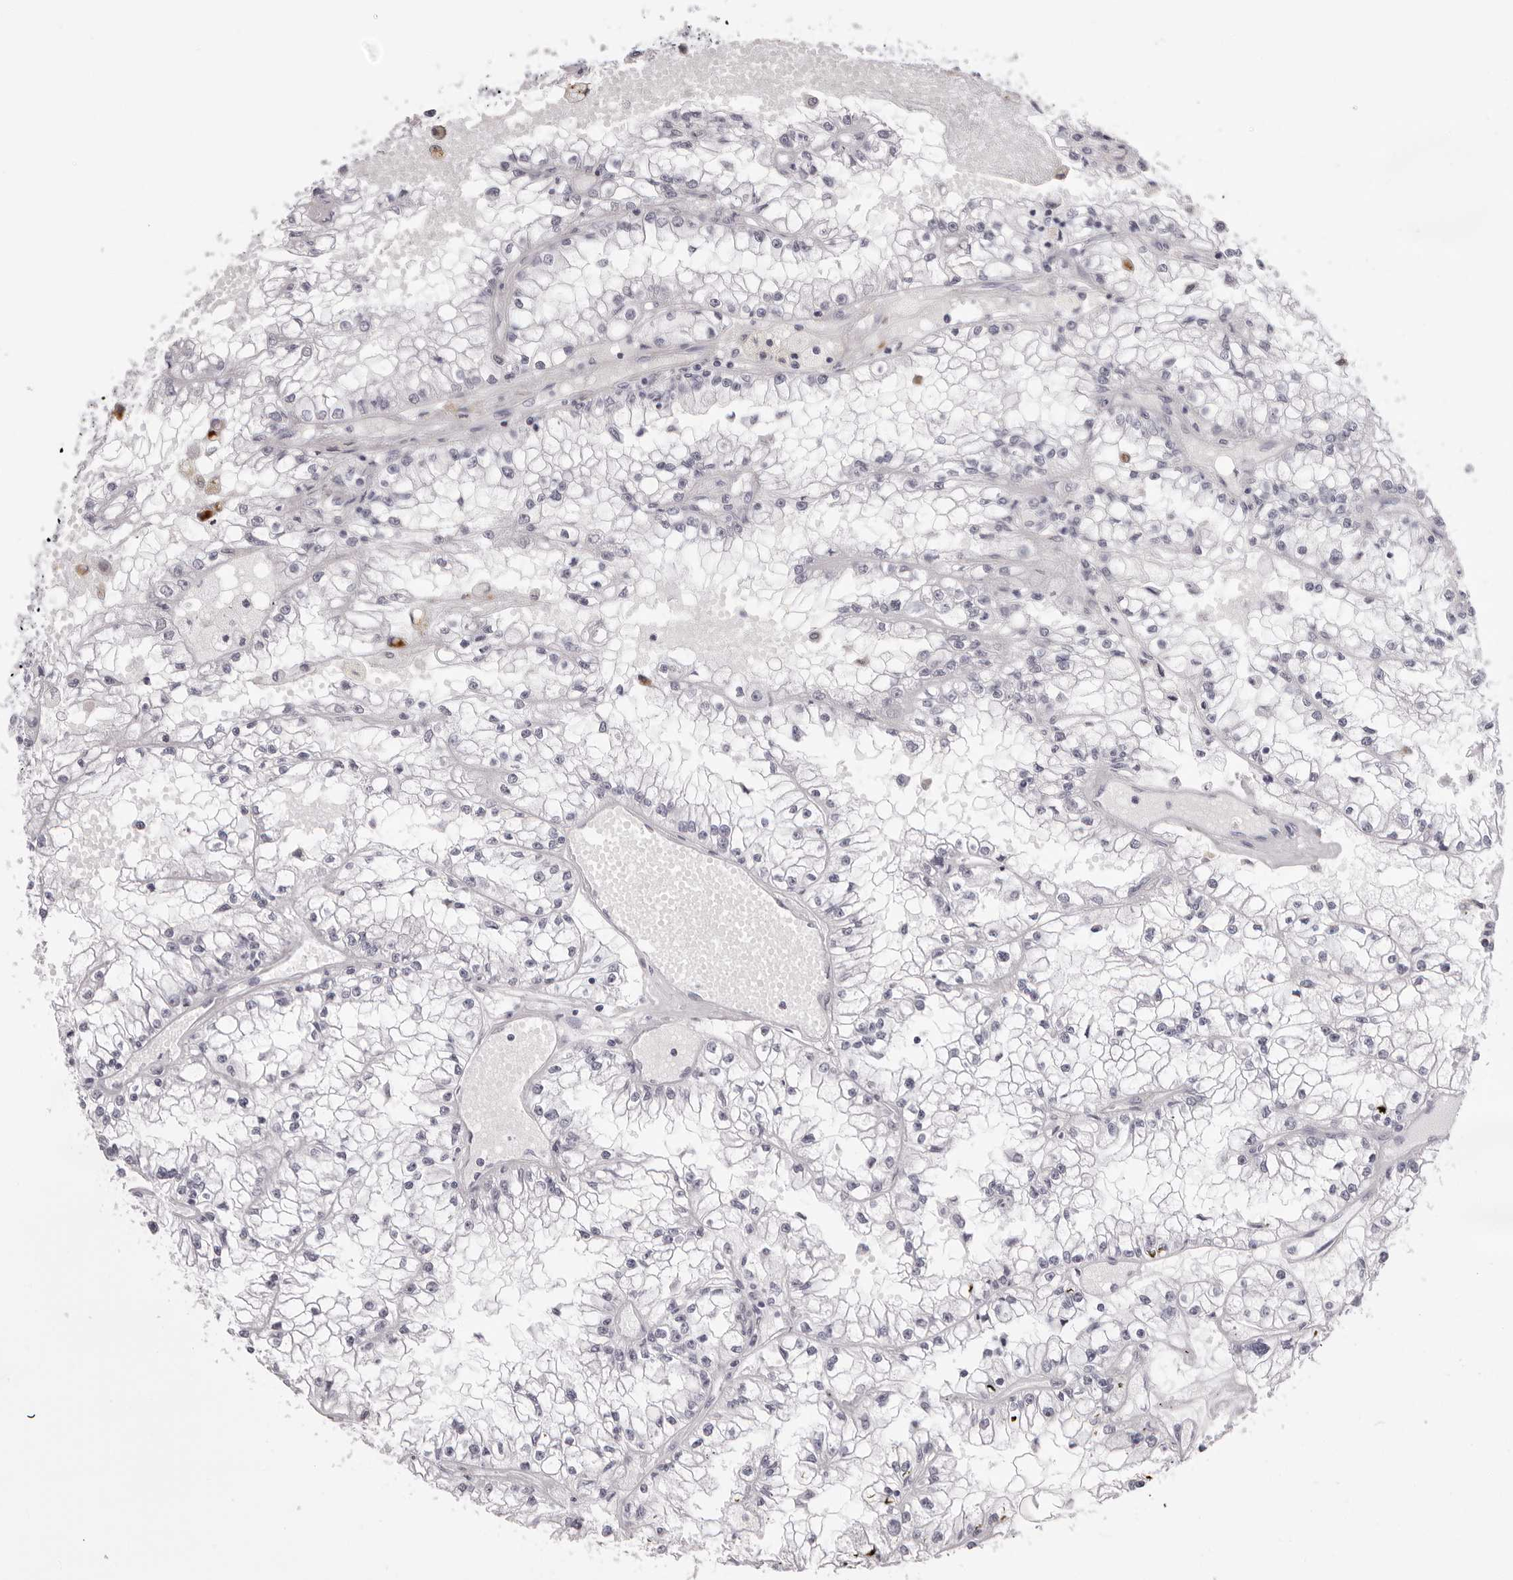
{"staining": {"intensity": "negative", "quantity": "none", "location": "none"}, "tissue": "renal cancer", "cell_type": "Tumor cells", "image_type": "cancer", "snomed": [{"axis": "morphology", "description": "Adenocarcinoma, NOS"}, {"axis": "topography", "description": "Kidney"}], "caption": "High magnification brightfield microscopy of renal adenocarcinoma stained with DAB (brown) and counterstained with hematoxylin (blue): tumor cells show no significant positivity.", "gene": "RHO", "patient": {"sex": "male", "age": 56}}